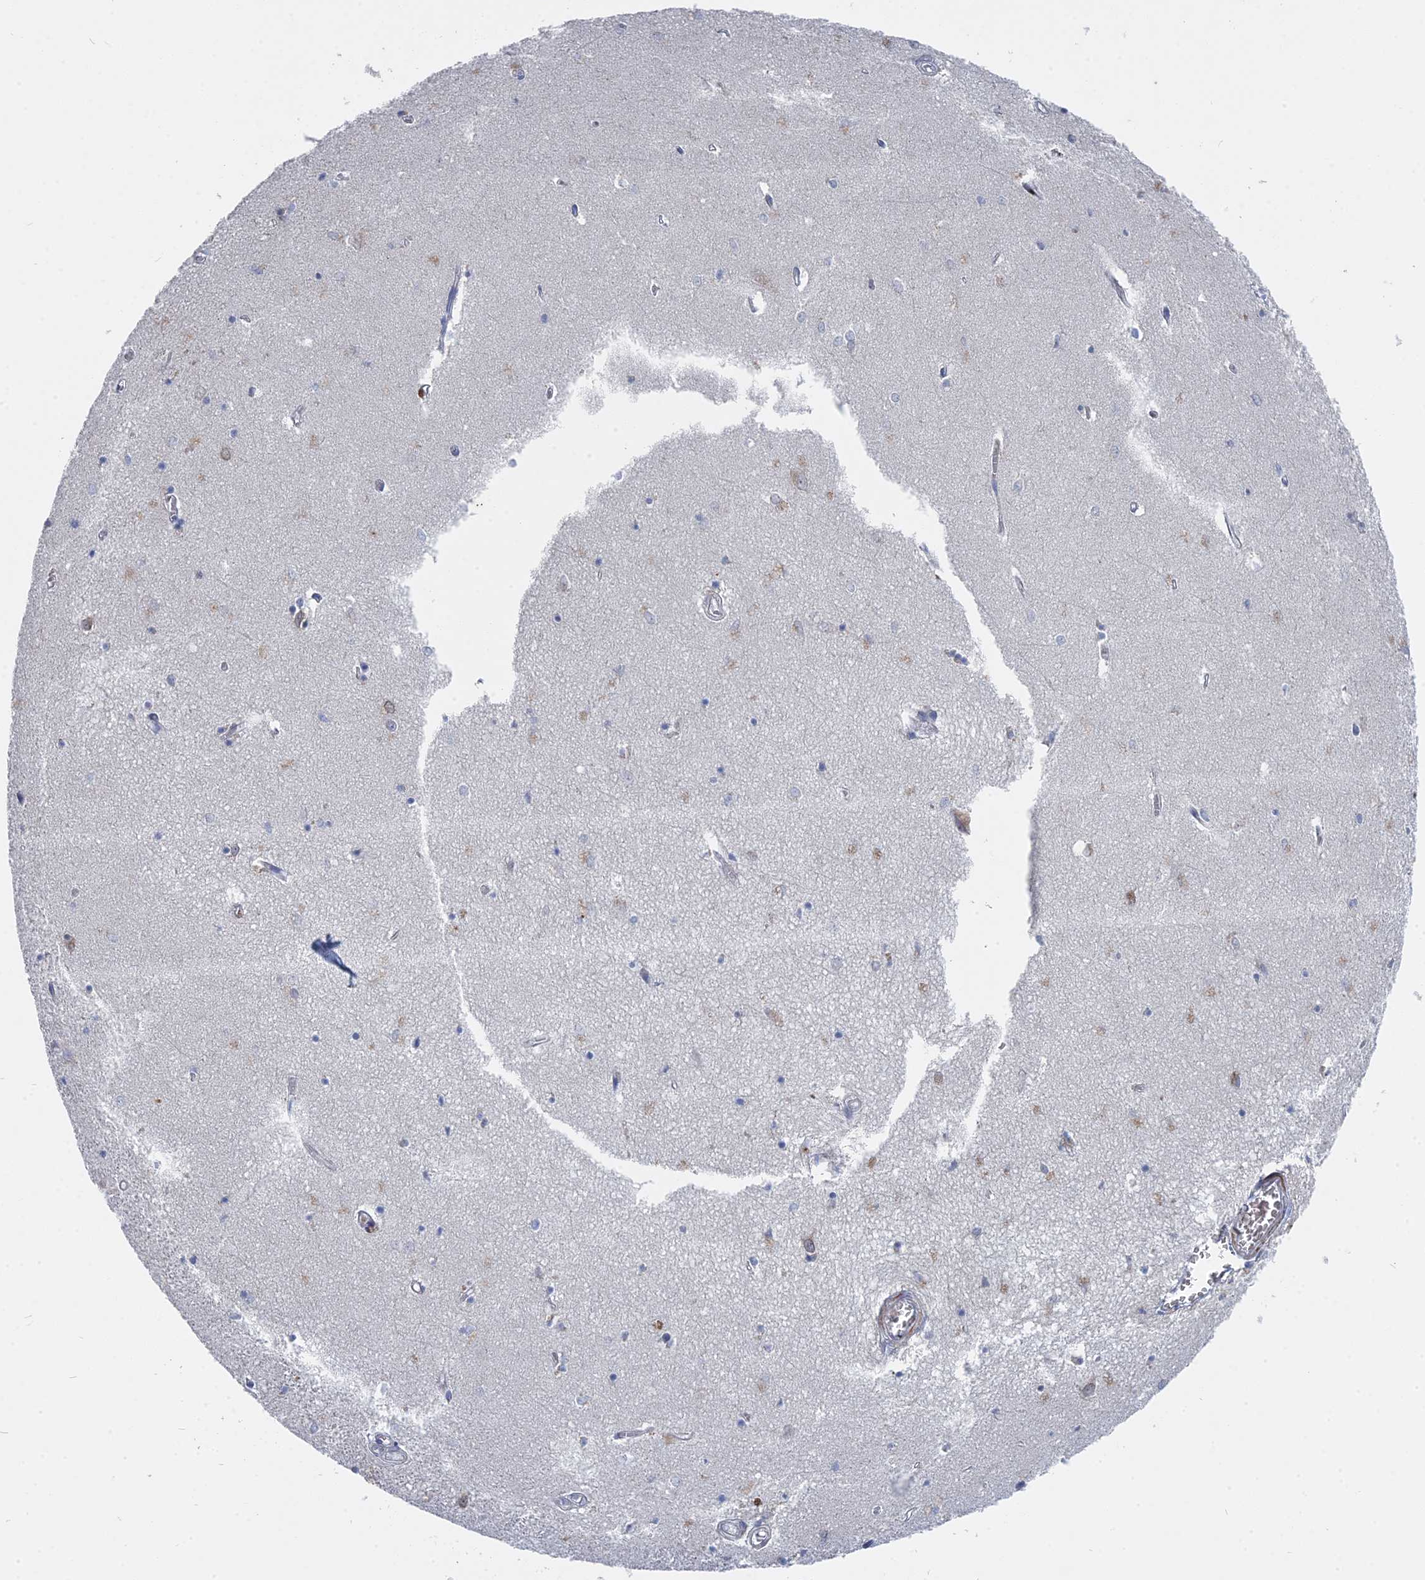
{"staining": {"intensity": "negative", "quantity": "none", "location": "none"}, "tissue": "hippocampus", "cell_type": "Glial cells", "image_type": "normal", "snomed": [{"axis": "morphology", "description": "Normal tissue, NOS"}, {"axis": "topography", "description": "Hippocampus"}], "caption": "High magnification brightfield microscopy of benign hippocampus stained with DAB (brown) and counterstained with hematoxylin (blue): glial cells show no significant staining.", "gene": "MTRF1", "patient": {"sex": "female", "age": 64}}